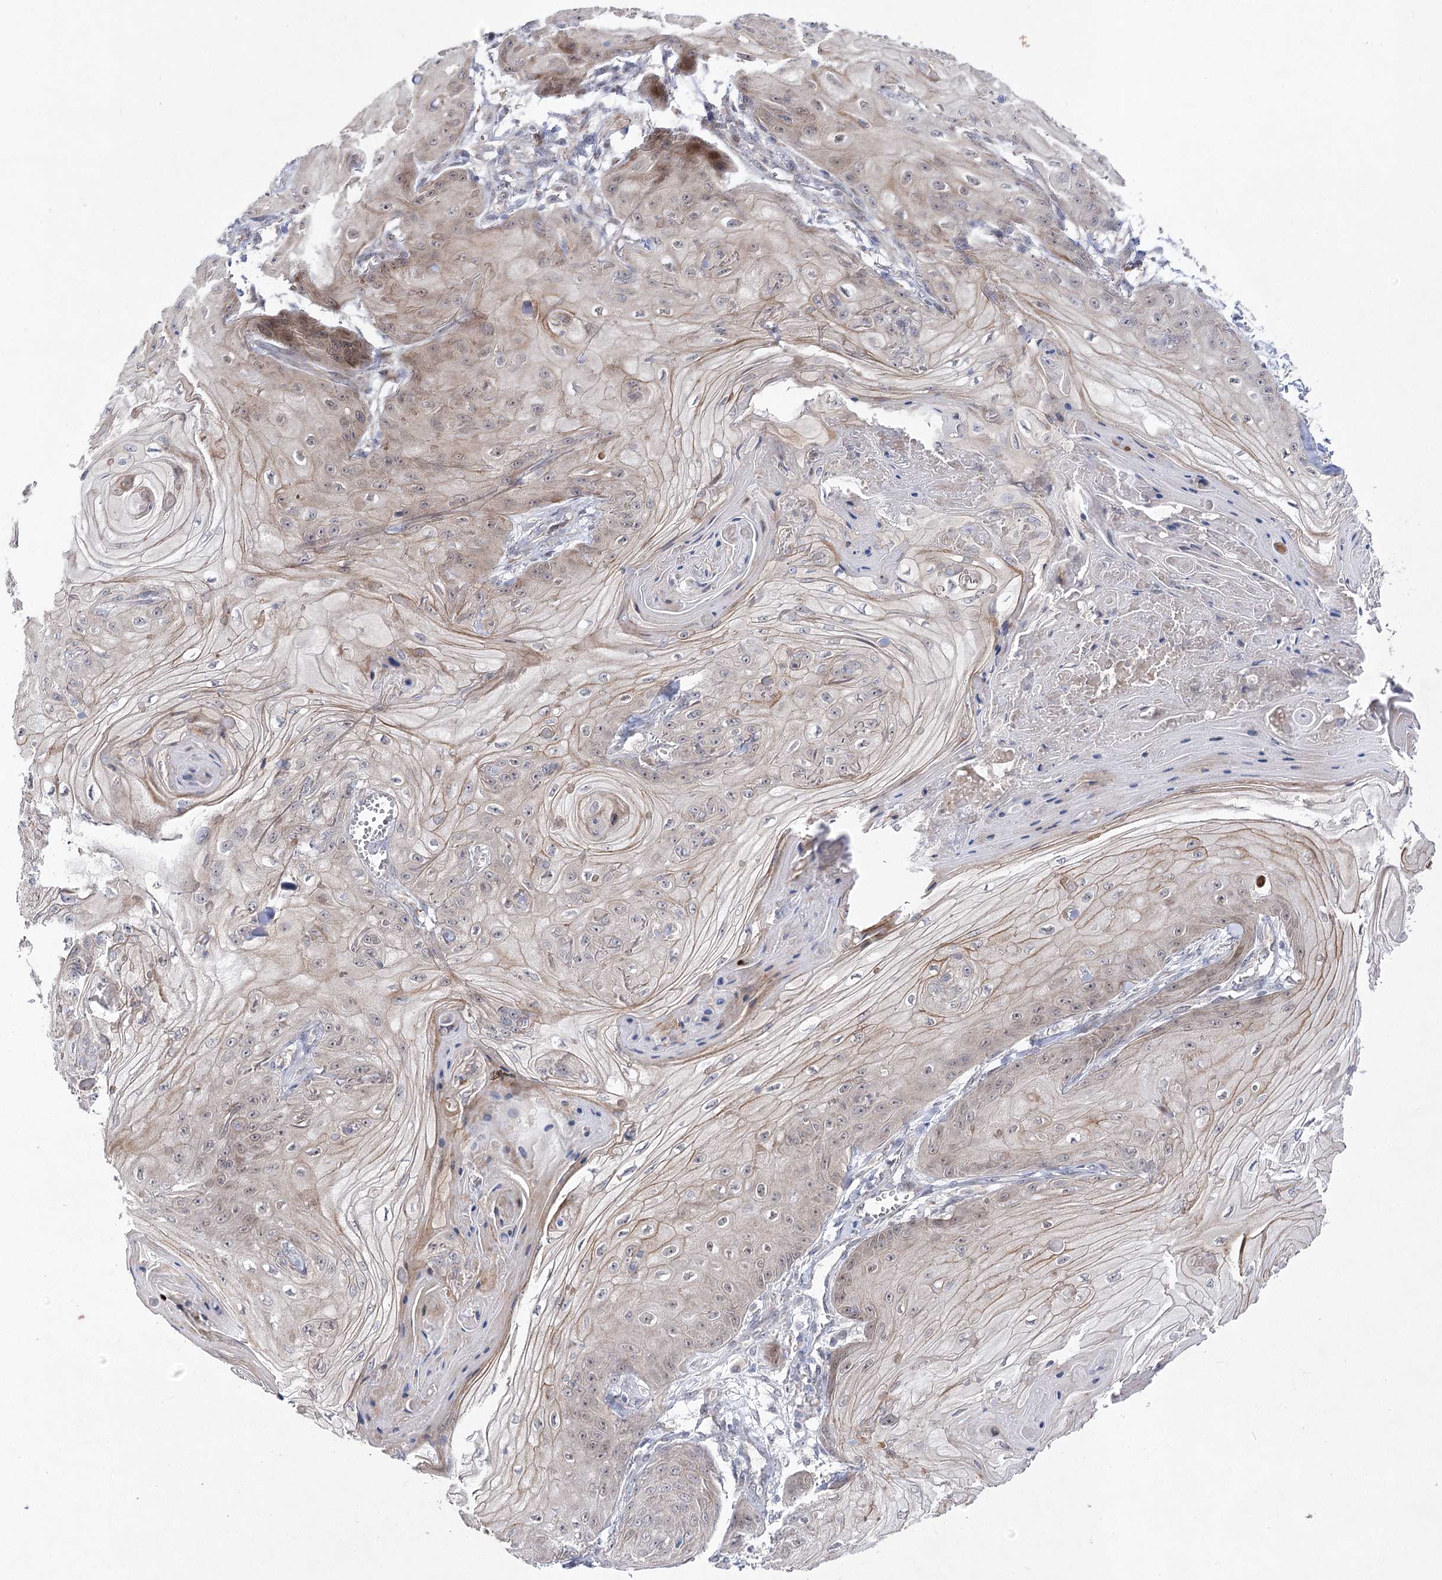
{"staining": {"intensity": "negative", "quantity": "none", "location": "none"}, "tissue": "skin cancer", "cell_type": "Tumor cells", "image_type": "cancer", "snomed": [{"axis": "morphology", "description": "Squamous cell carcinoma, NOS"}, {"axis": "topography", "description": "Skin"}], "caption": "Immunohistochemistry micrograph of squamous cell carcinoma (skin) stained for a protein (brown), which demonstrates no positivity in tumor cells.", "gene": "ARHGAP32", "patient": {"sex": "male", "age": 74}}